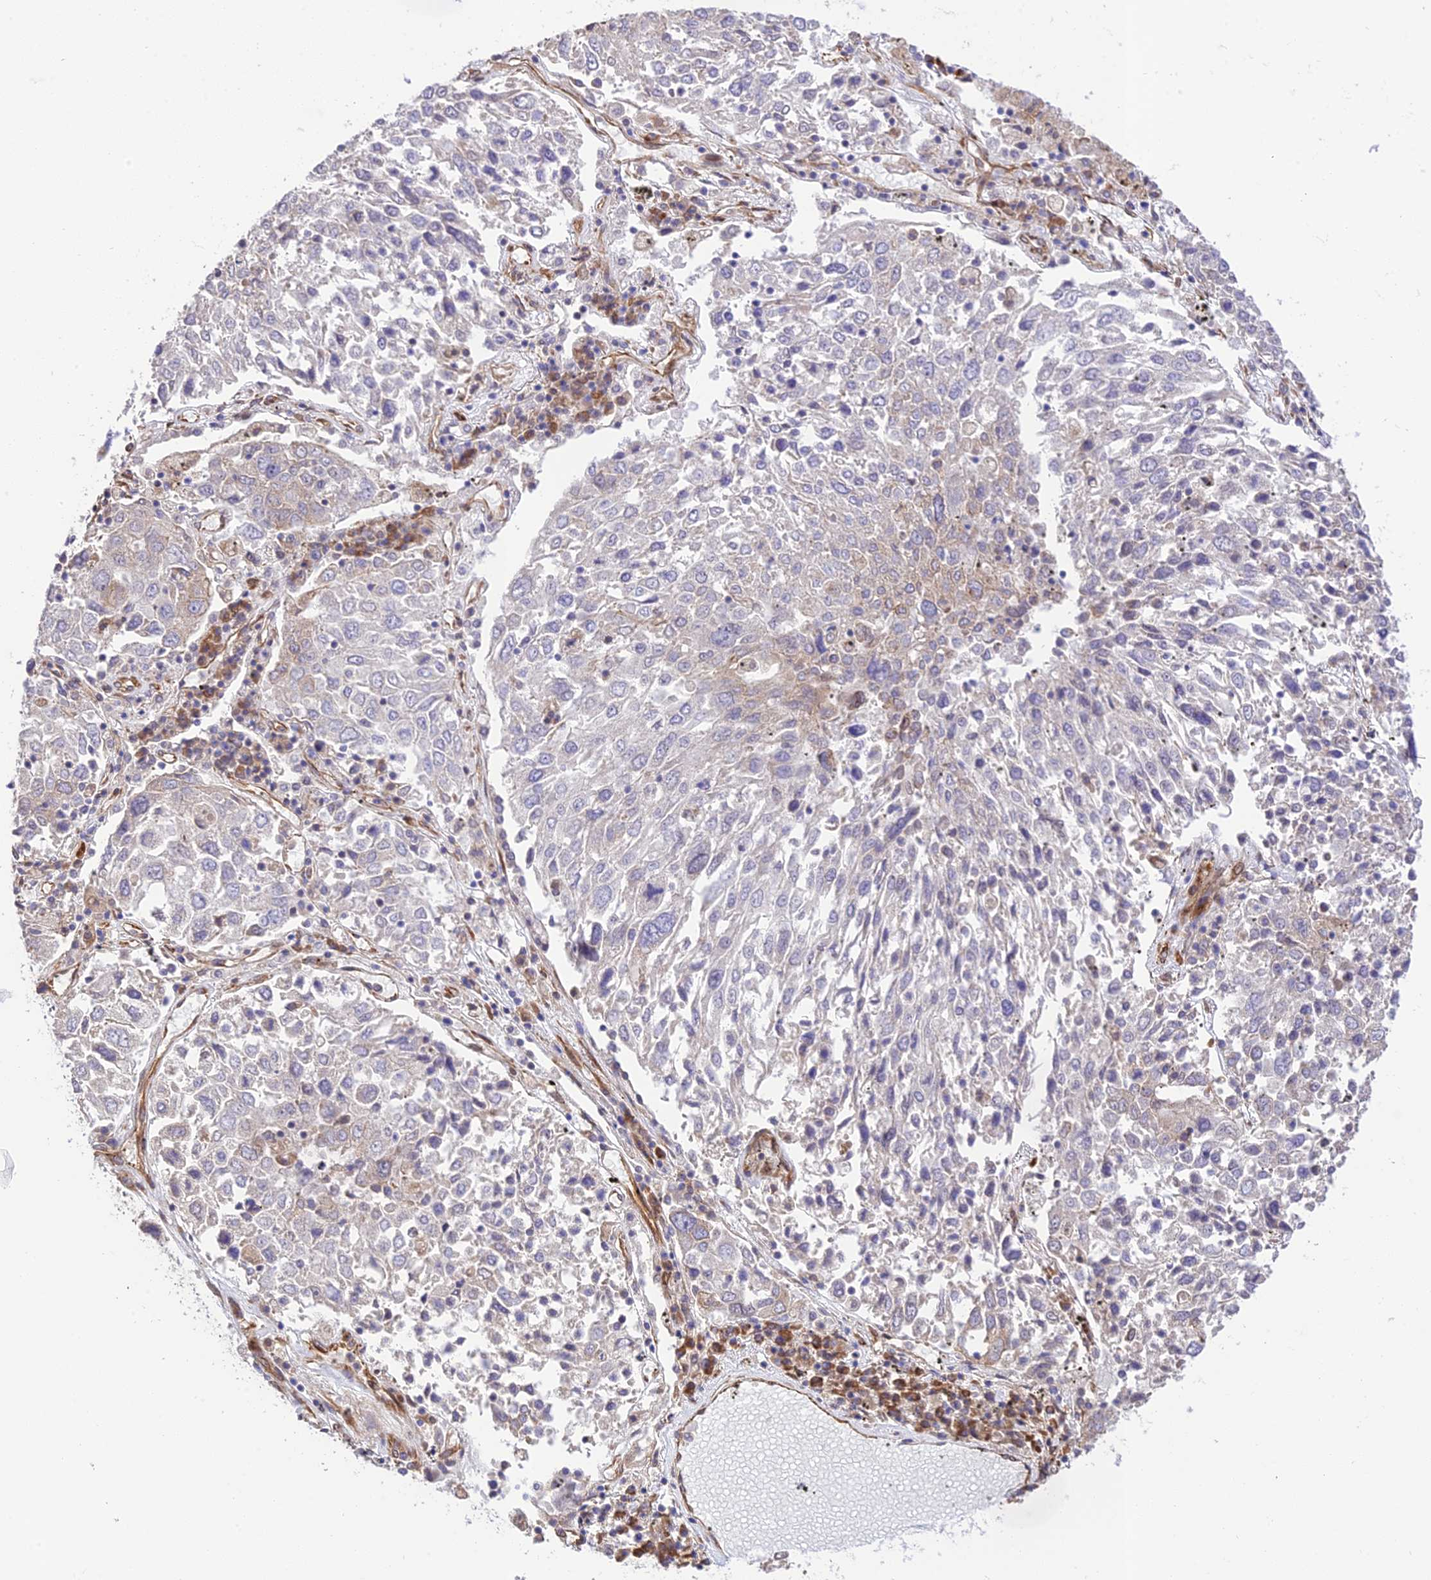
{"staining": {"intensity": "weak", "quantity": "<25%", "location": "cytoplasmic/membranous"}, "tissue": "lung cancer", "cell_type": "Tumor cells", "image_type": "cancer", "snomed": [{"axis": "morphology", "description": "Squamous cell carcinoma, NOS"}, {"axis": "topography", "description": "Lung"}], "caption": "High magnification brightfield microscopy of lung cancer (squamous cell carcinoma) stained with DAB (brown) and counterstained with hematoxylin (blue): tumor cells show no significant expression.", "gene": "EXOC3L4", "patient": {"sex": "male", "age": 65}}